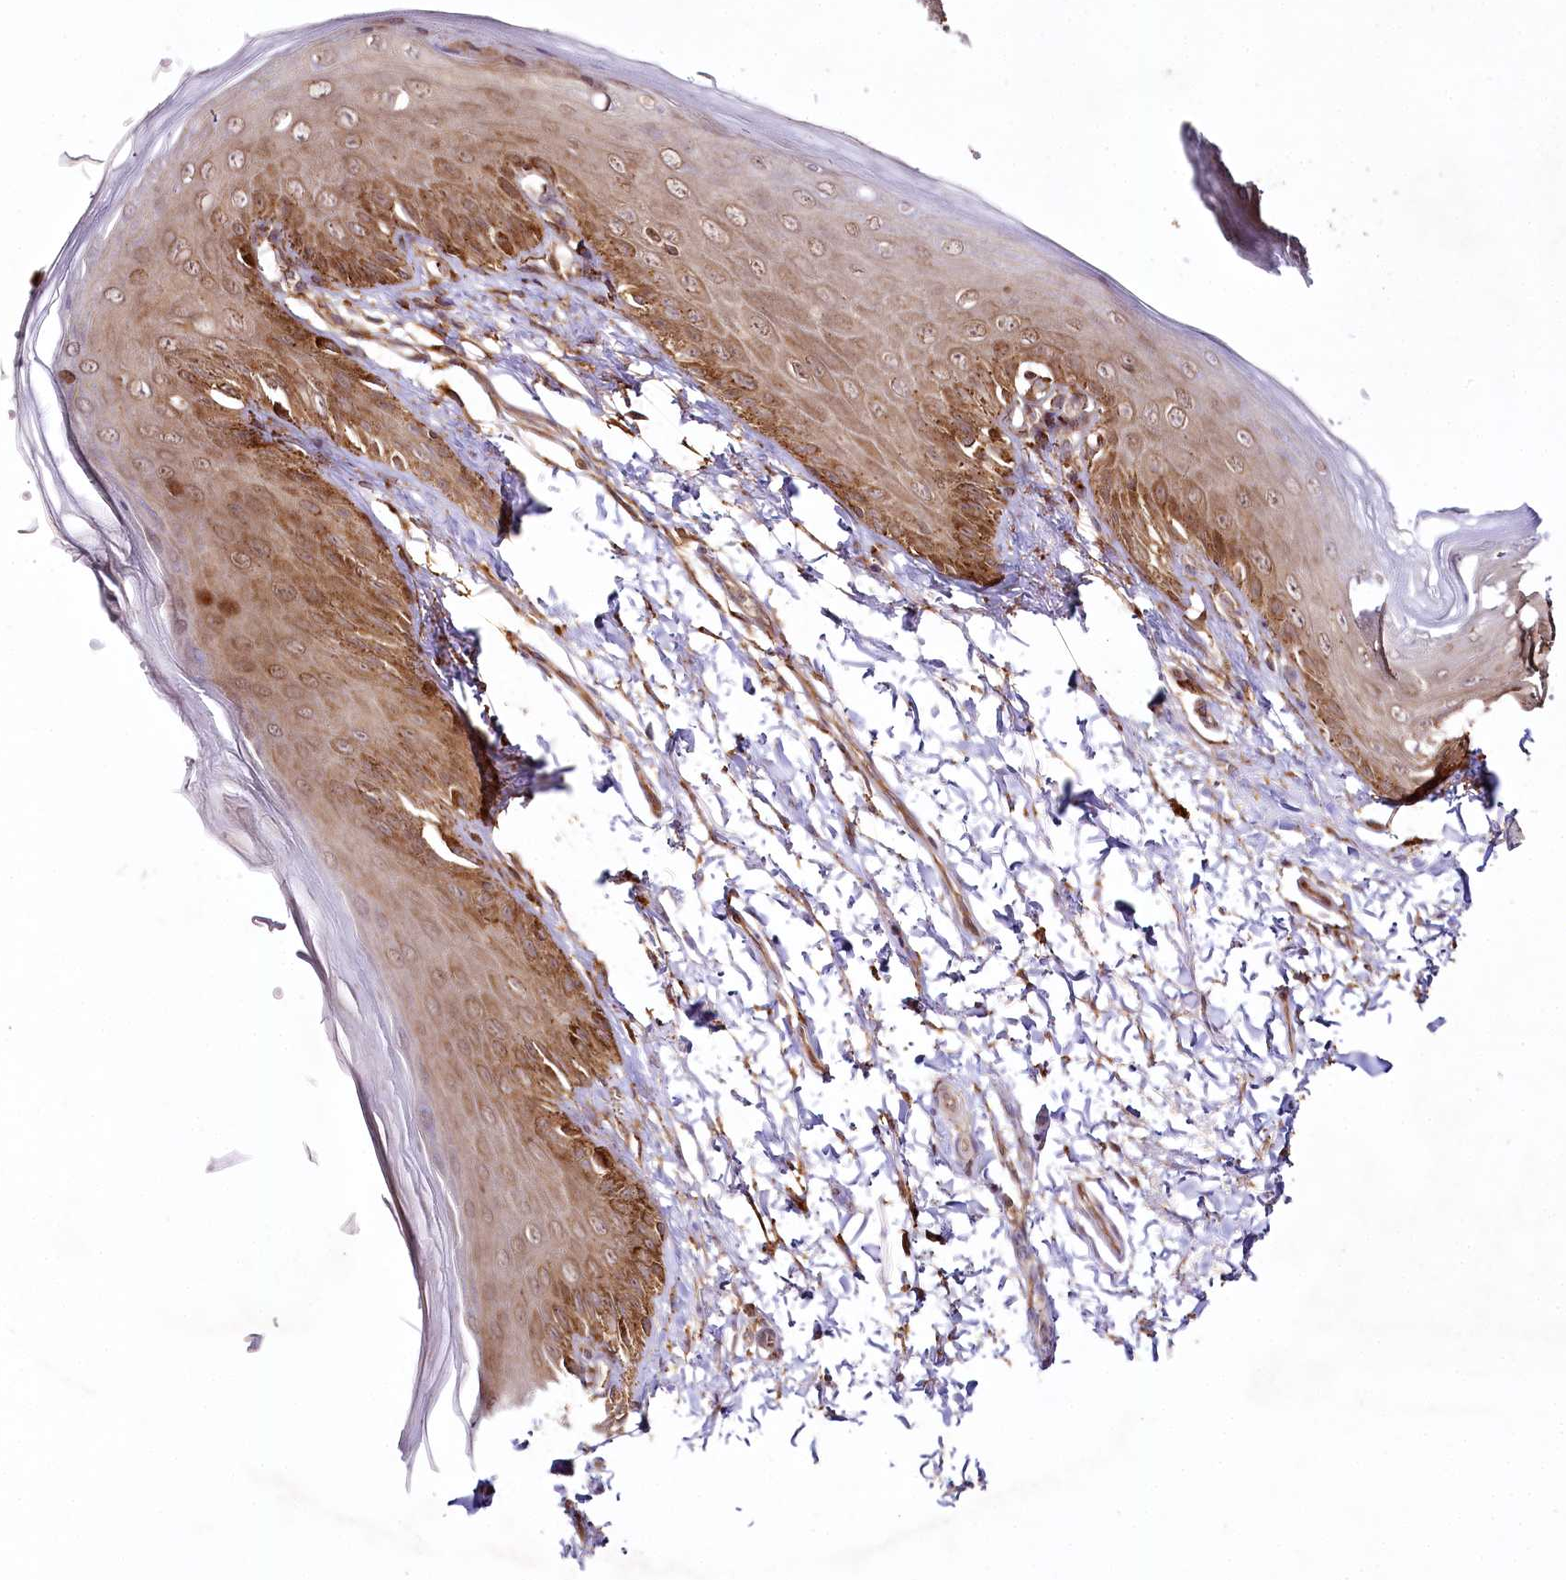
{"staining": {"intensity": "moderate", "quantity": ">75%", "location": "cytoplasmic/membranous"}, "tissue": "skin", "cell_type": "Epidermal cells", "image_type": "normal", "snomed": [{"axis": "morphology", "description": "Normal tissue, NOS"}, {"axis": "topography", "description": "Anal"}], "caption": "This image displays immunohistochemistry (IHC) staining of normal skin, with medium moderate cytoplasmic/membranous expression in approximately >75% of epidermal cells.", "gene": "COPG1", "patient": {"sex": "male", "age": 44}}